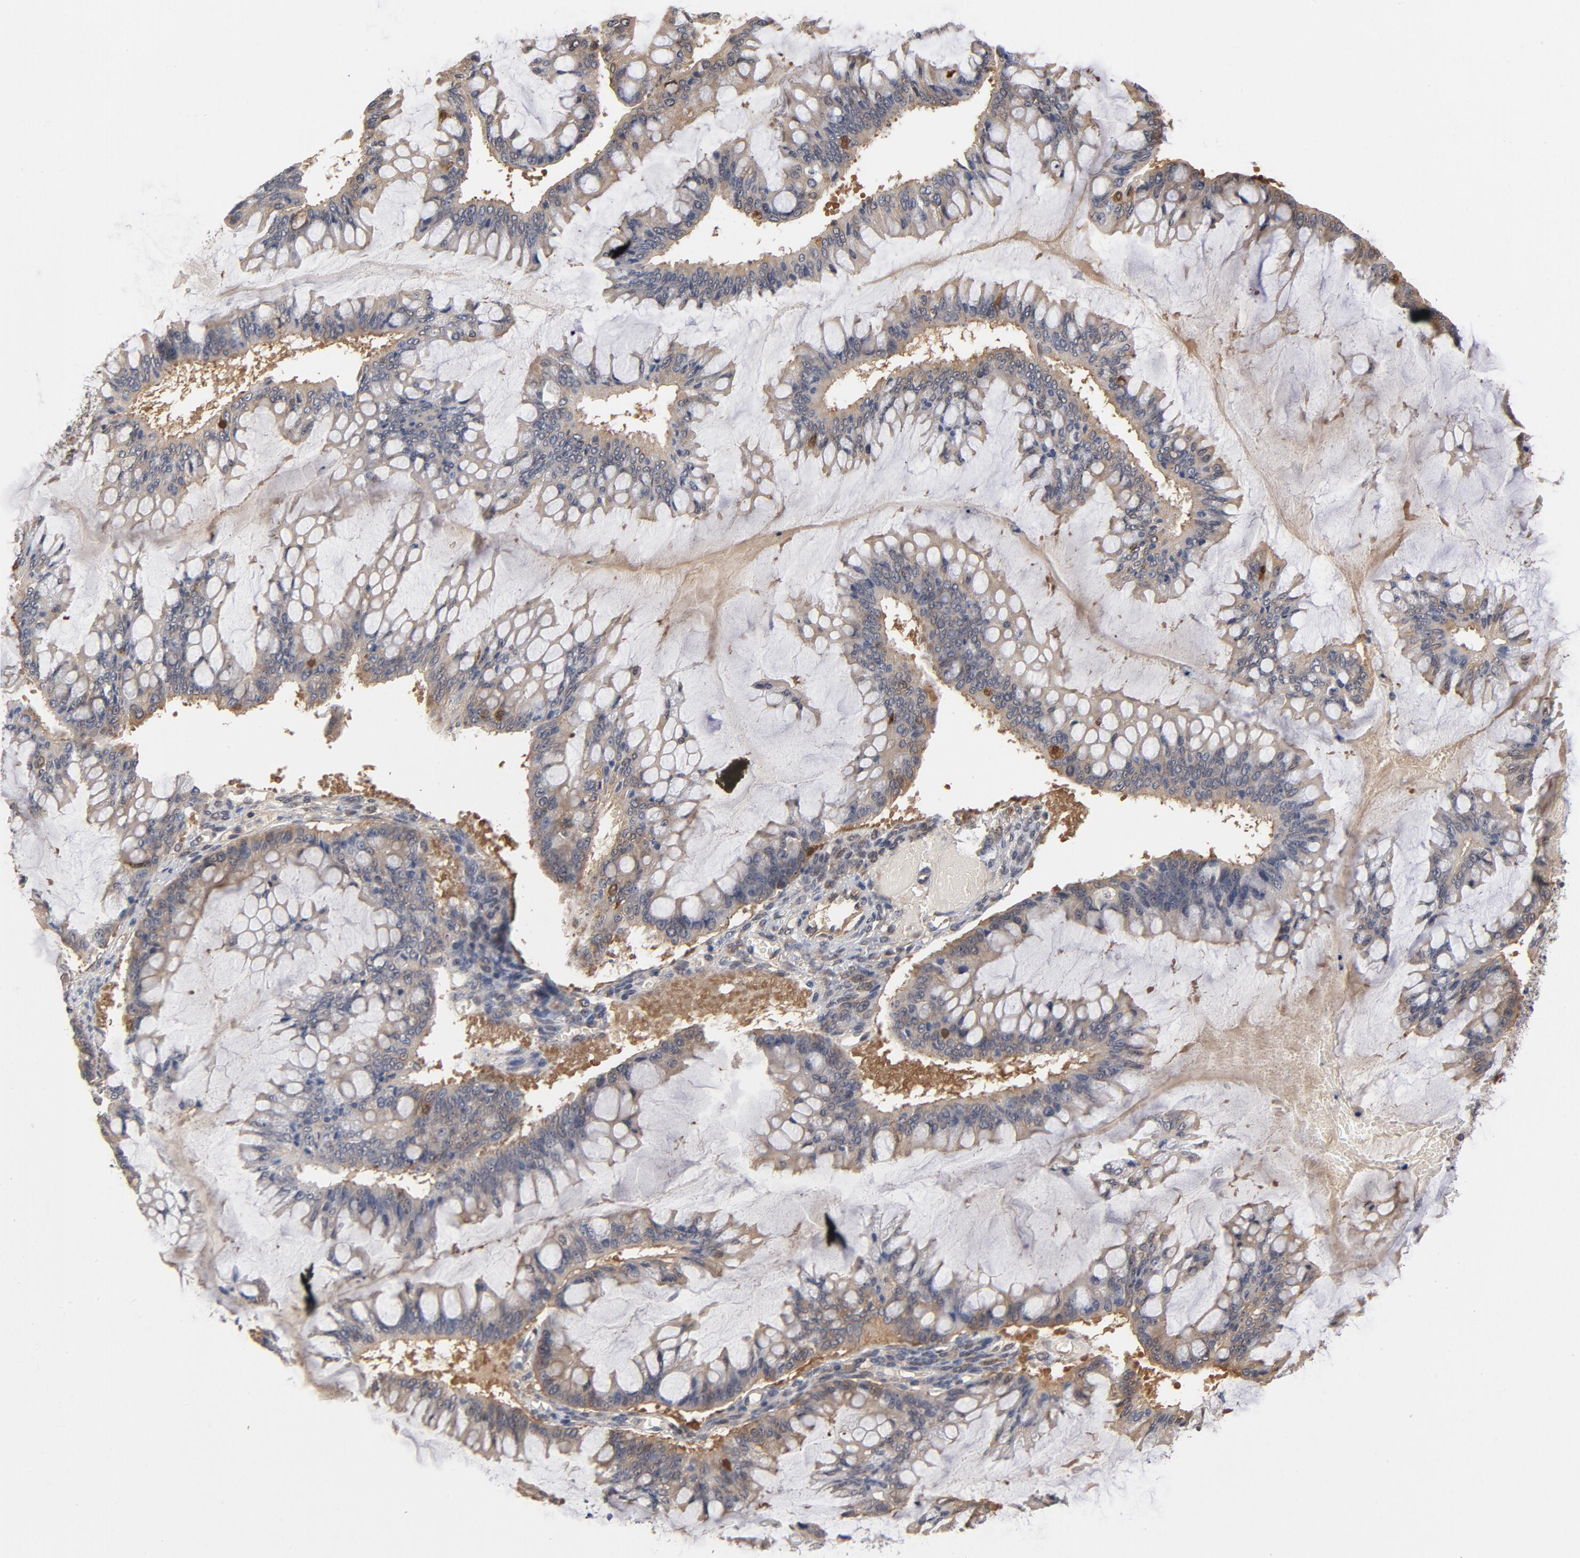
{"staining": {"intensity": "negative", "quantity": "none", "location": "none"}, "tissue": "ovarian cancer", "cell_type": "Tumor cells", "image_type": "cancer", "snomed": [{"axis": "morphology", "description": "Cystadenocarcinoma, mucinous, NOS"}, {"axis": "topography", "description": "Ovary"}], "caption": "Ovarian cancer stained for a protein using immunohistochemistry reveals no expression tumor cells.", "gene": "ASMTL", "patient": {"sex": "female", "age": 73}}